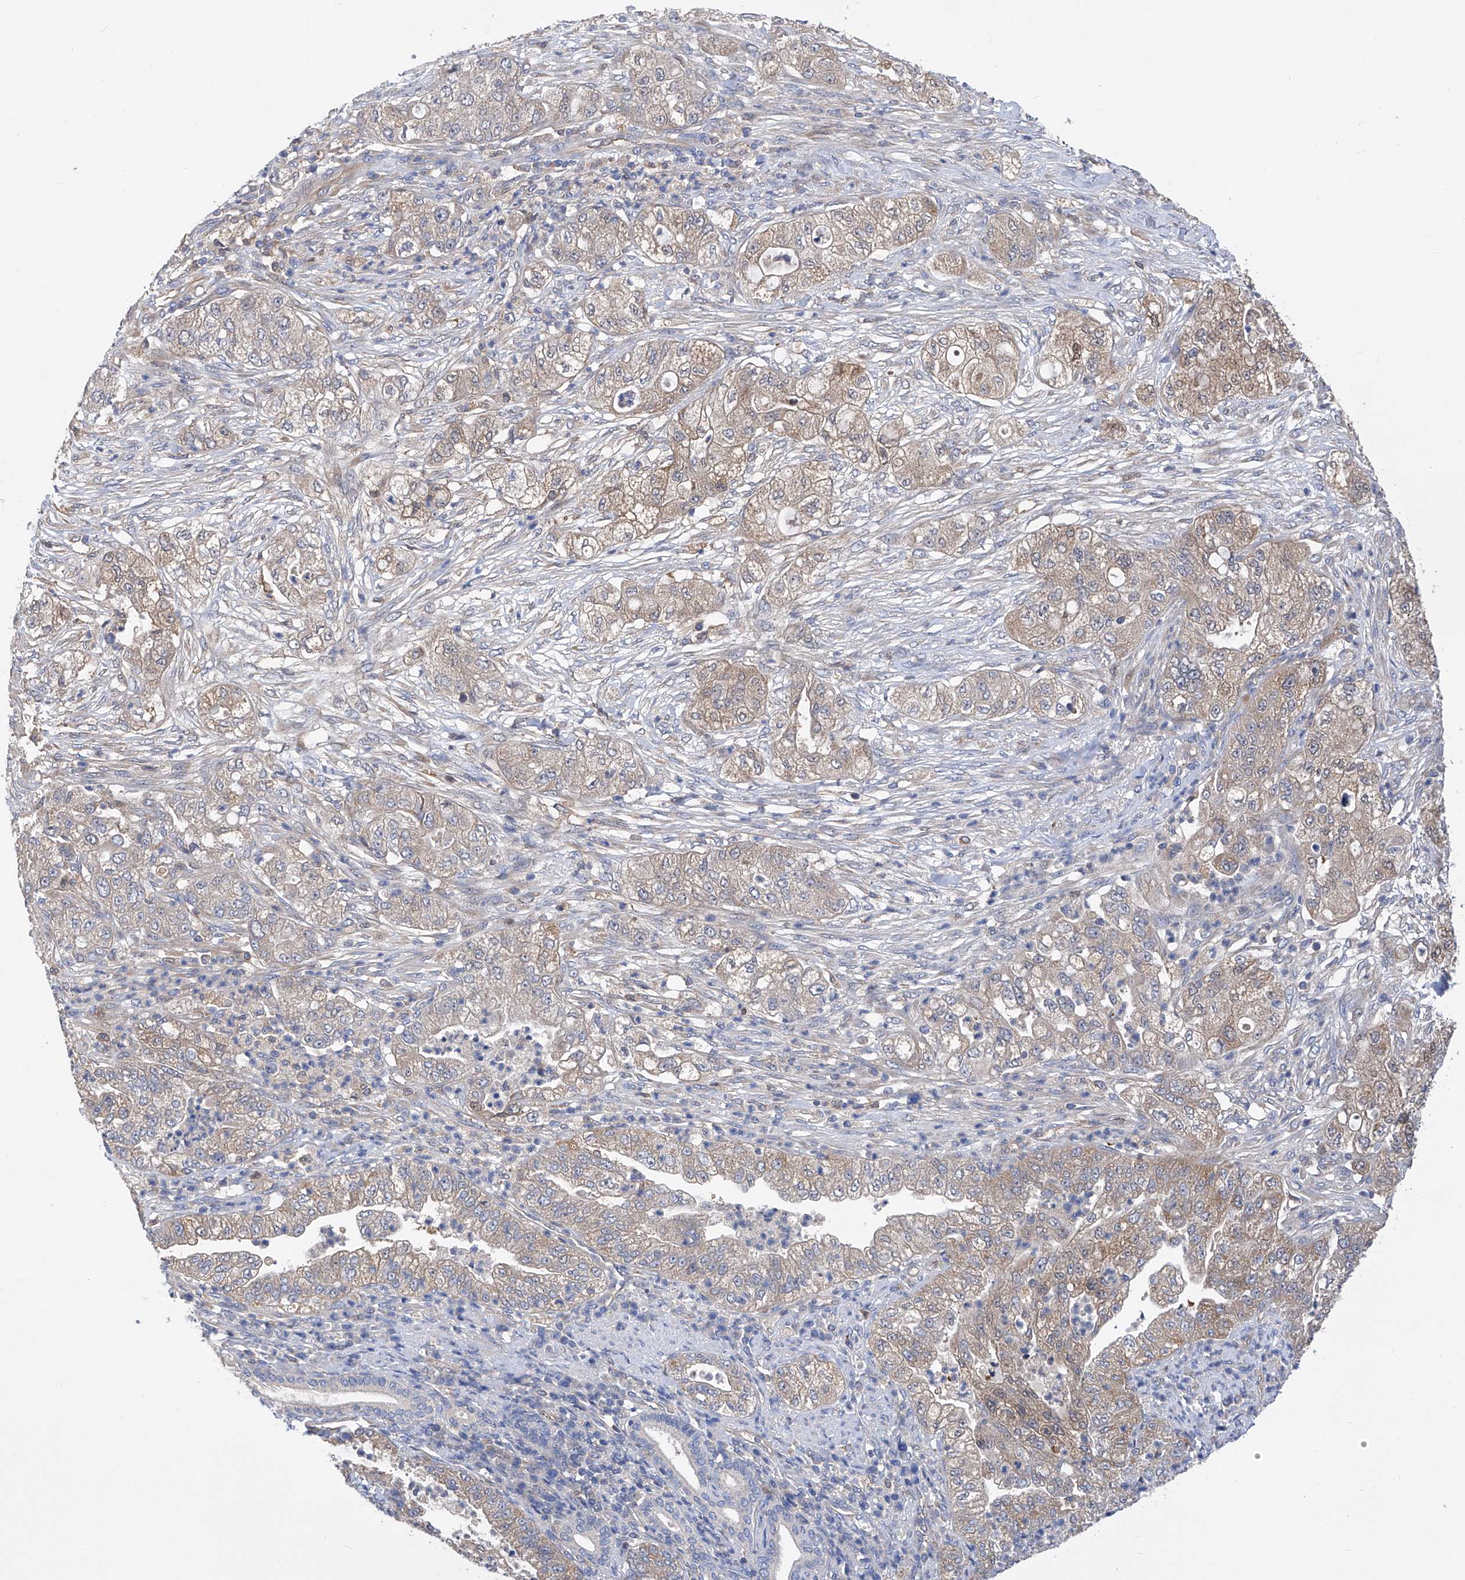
{"staining": {"intensity": "weak", "quantity": "25%-75%", "location": "cytoplasmic/membranous"}, "tissue": "pancreatic cancer", "cell_type": "Tumor cells", "image_type": "cancer", "snomed": [{"axis": "morphology", "description": "Adenocarcinoma, NOS"}, {"axis": "topography", "description": "Pancreas"}], "caption": "Immunohistochemical staining of human pancreatic cancer (adenocarcinoma) shows weak cytoplasmic/membranous protein expression in approximately 25%-75% of tumor cells.", "gene": "SPATA20", "patient": {"sex": "female", "age": 78}}